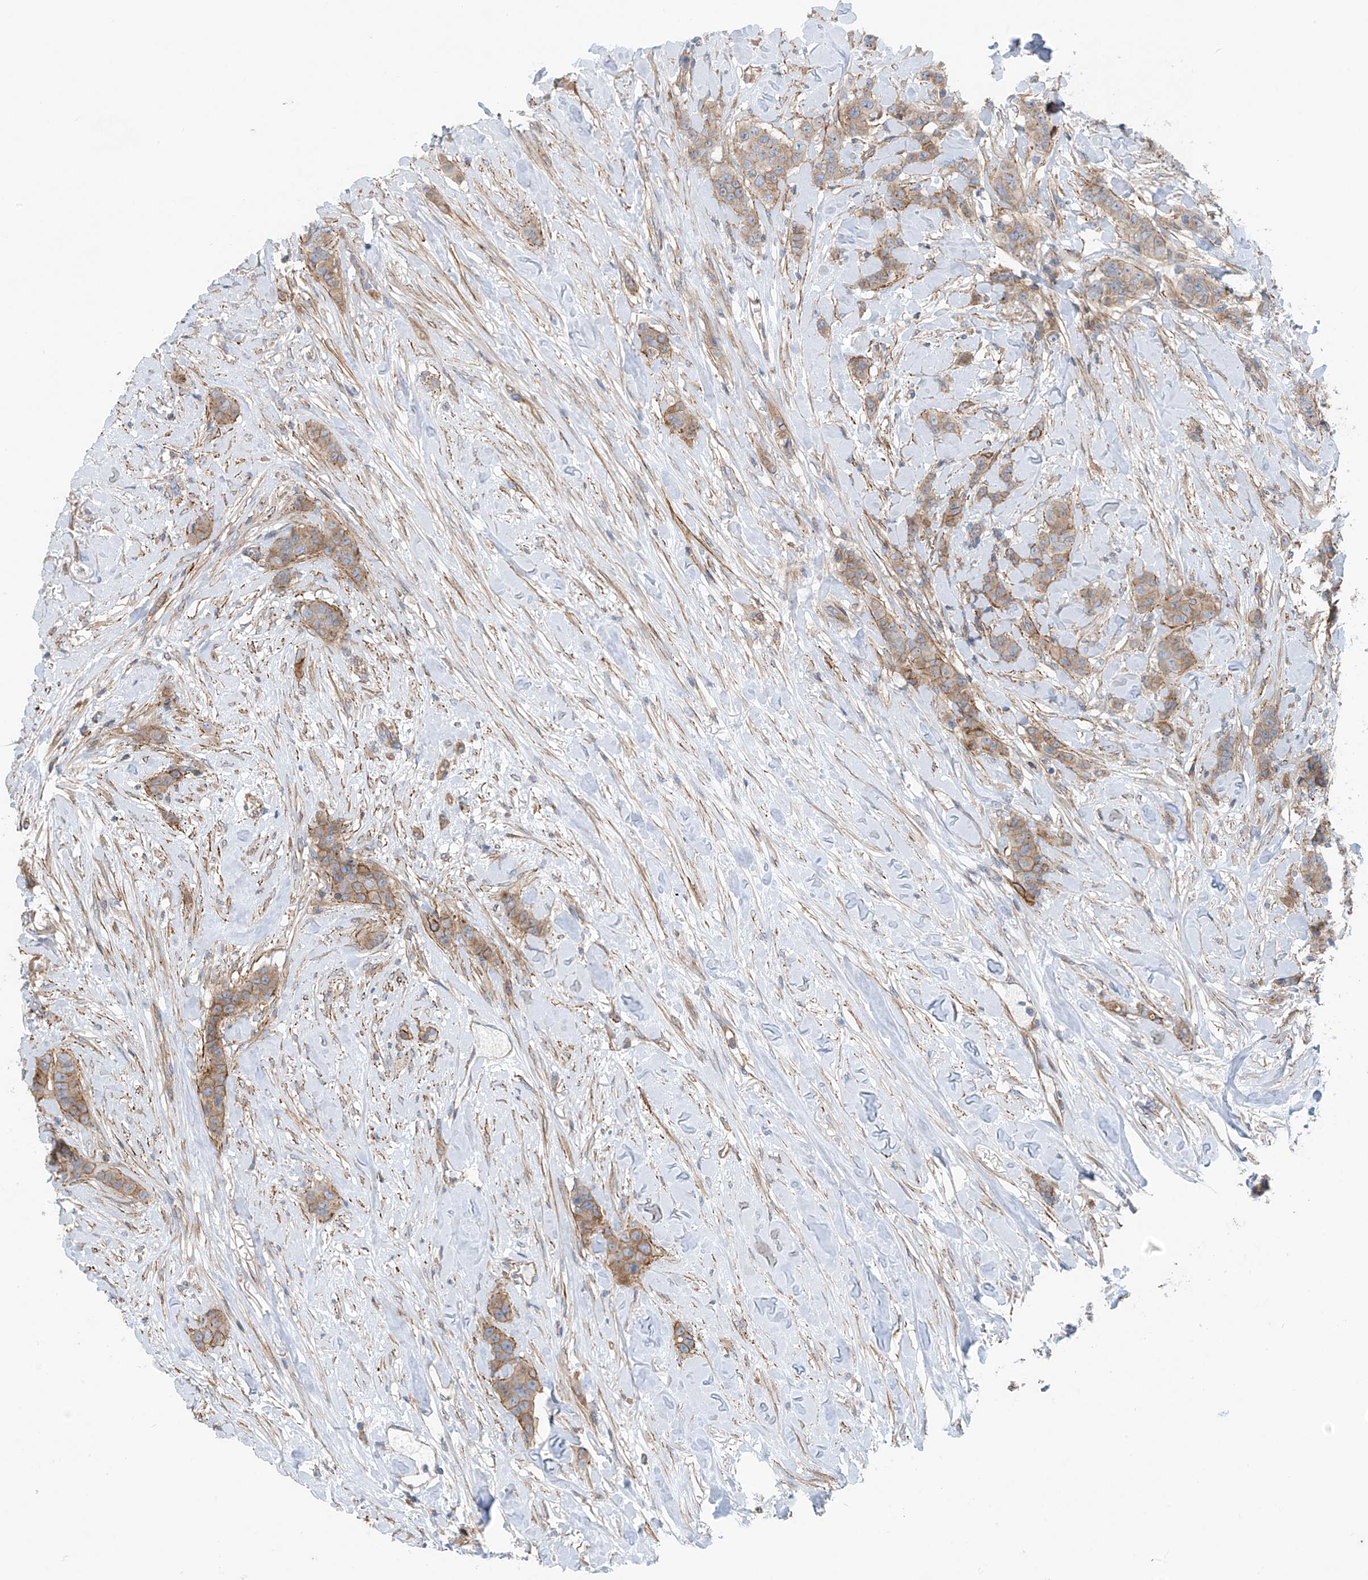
{"staining": {"intensity": "moderate", "quantity": "25%-75%", "location": "cytoplasmic/membranous"}, "tissue": "breast cancer", "cell_type": "Tumor cells", "image_type": "cancer", "snomed": [{"axis": "morphology", "description": "Duct carcinoma"}, {"axis": "topography", "description": "Breast"}], "caption": "Breast cancer (intraductal carcinoma) stained with a brown dye exhibits moderate cytoplasmic/membranous positive staining in about 25%-75% of tumor cells.", "gene": "SLC1A5", "patient": {"sex": "female", "age": 40}}